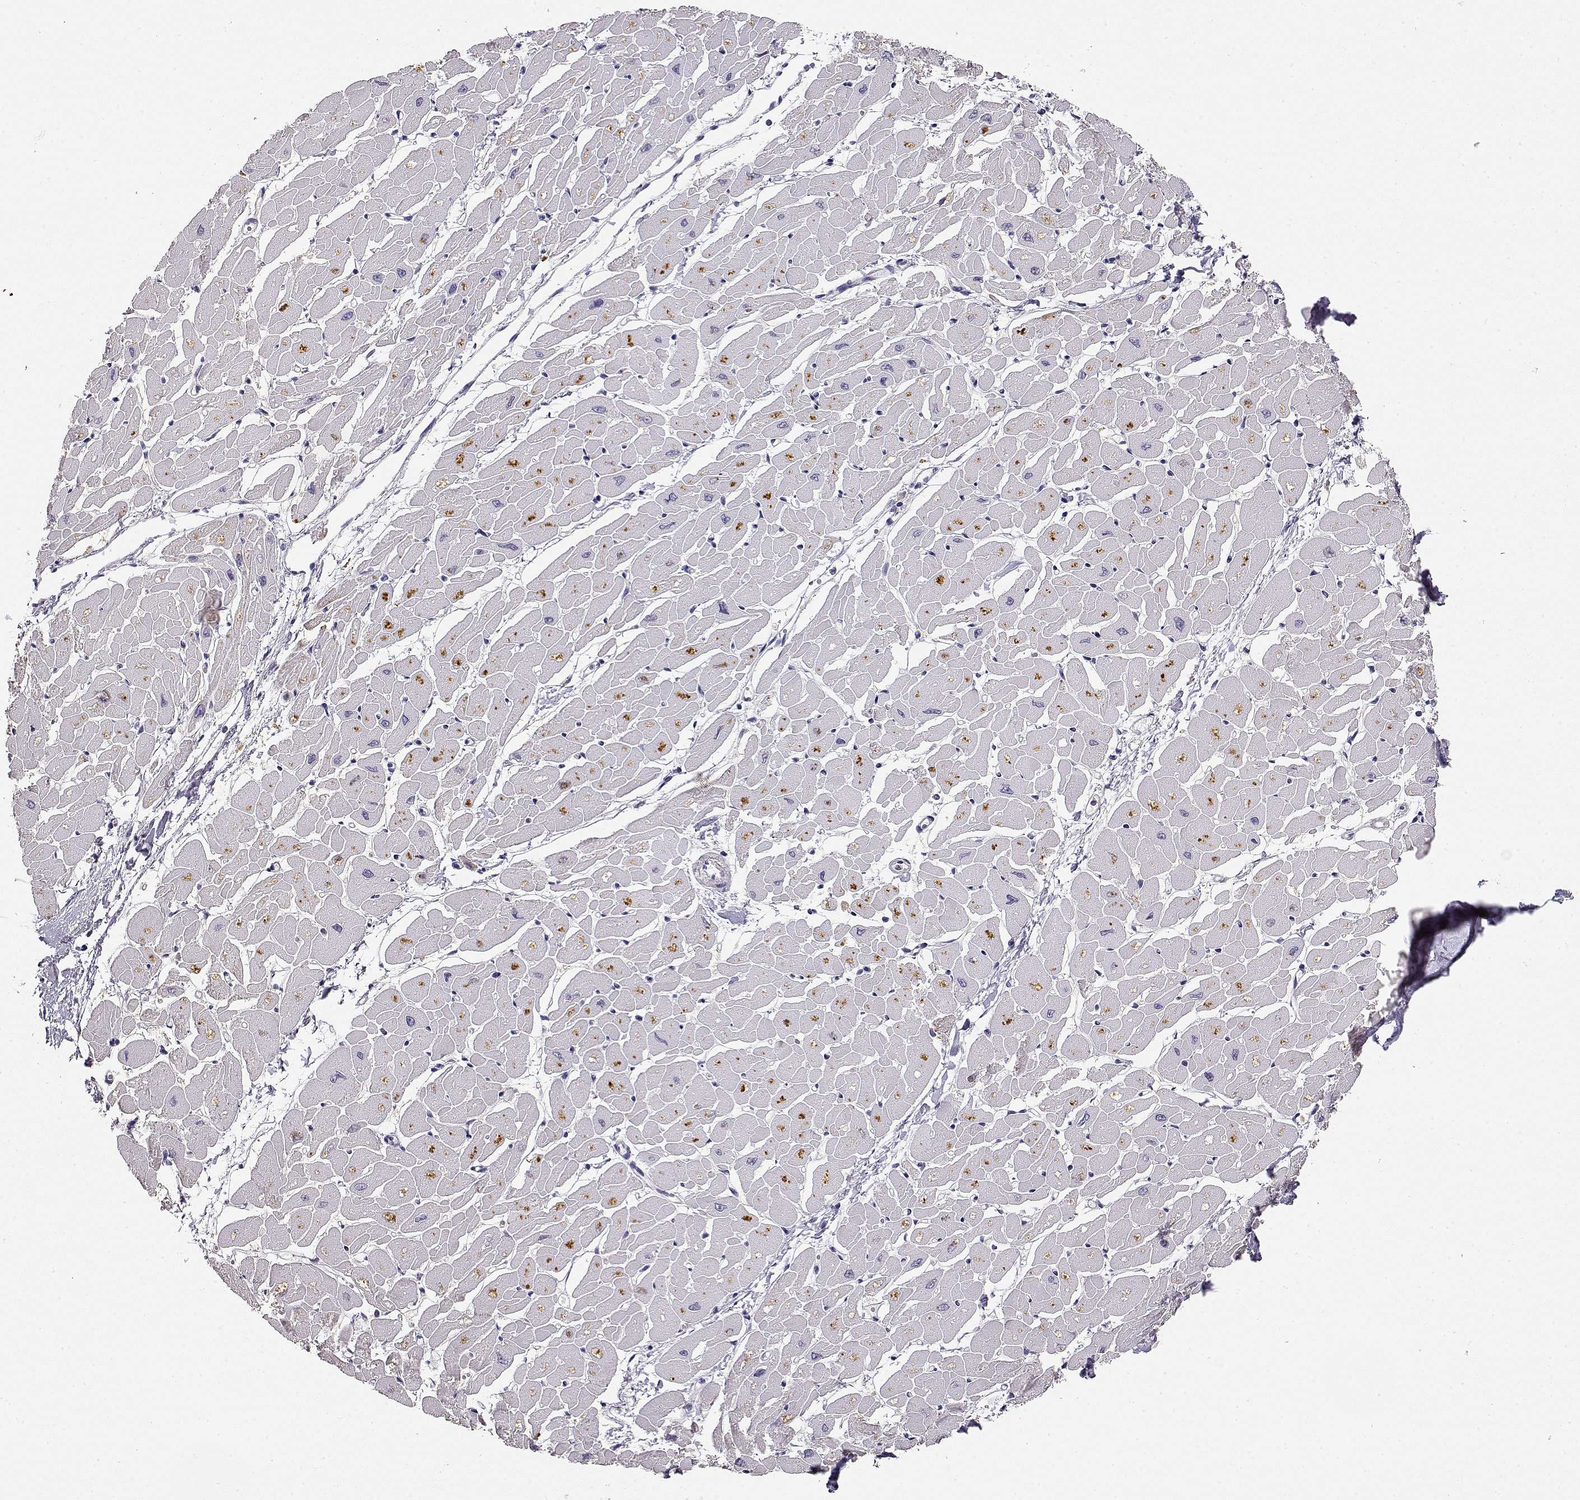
{"staining": {"intensity": "weak", "quantity": "<25%", "location": "cytoplasmic/membranous"}, "tissue": "heart muscle", "cell_type": "Cardiomyocytes", "image_type": "normal", "snomed": [{"axis": "morphology", "description": "Normal tissue, NOS"}, {"axis": "topography", "description": "Heart"}], "caption": "This is an IHC image of benign heart muscle. There is no positivity in cardiomyocytes.", "gene": "TACR1", "patient": {"sex": "male", "age": 57}}